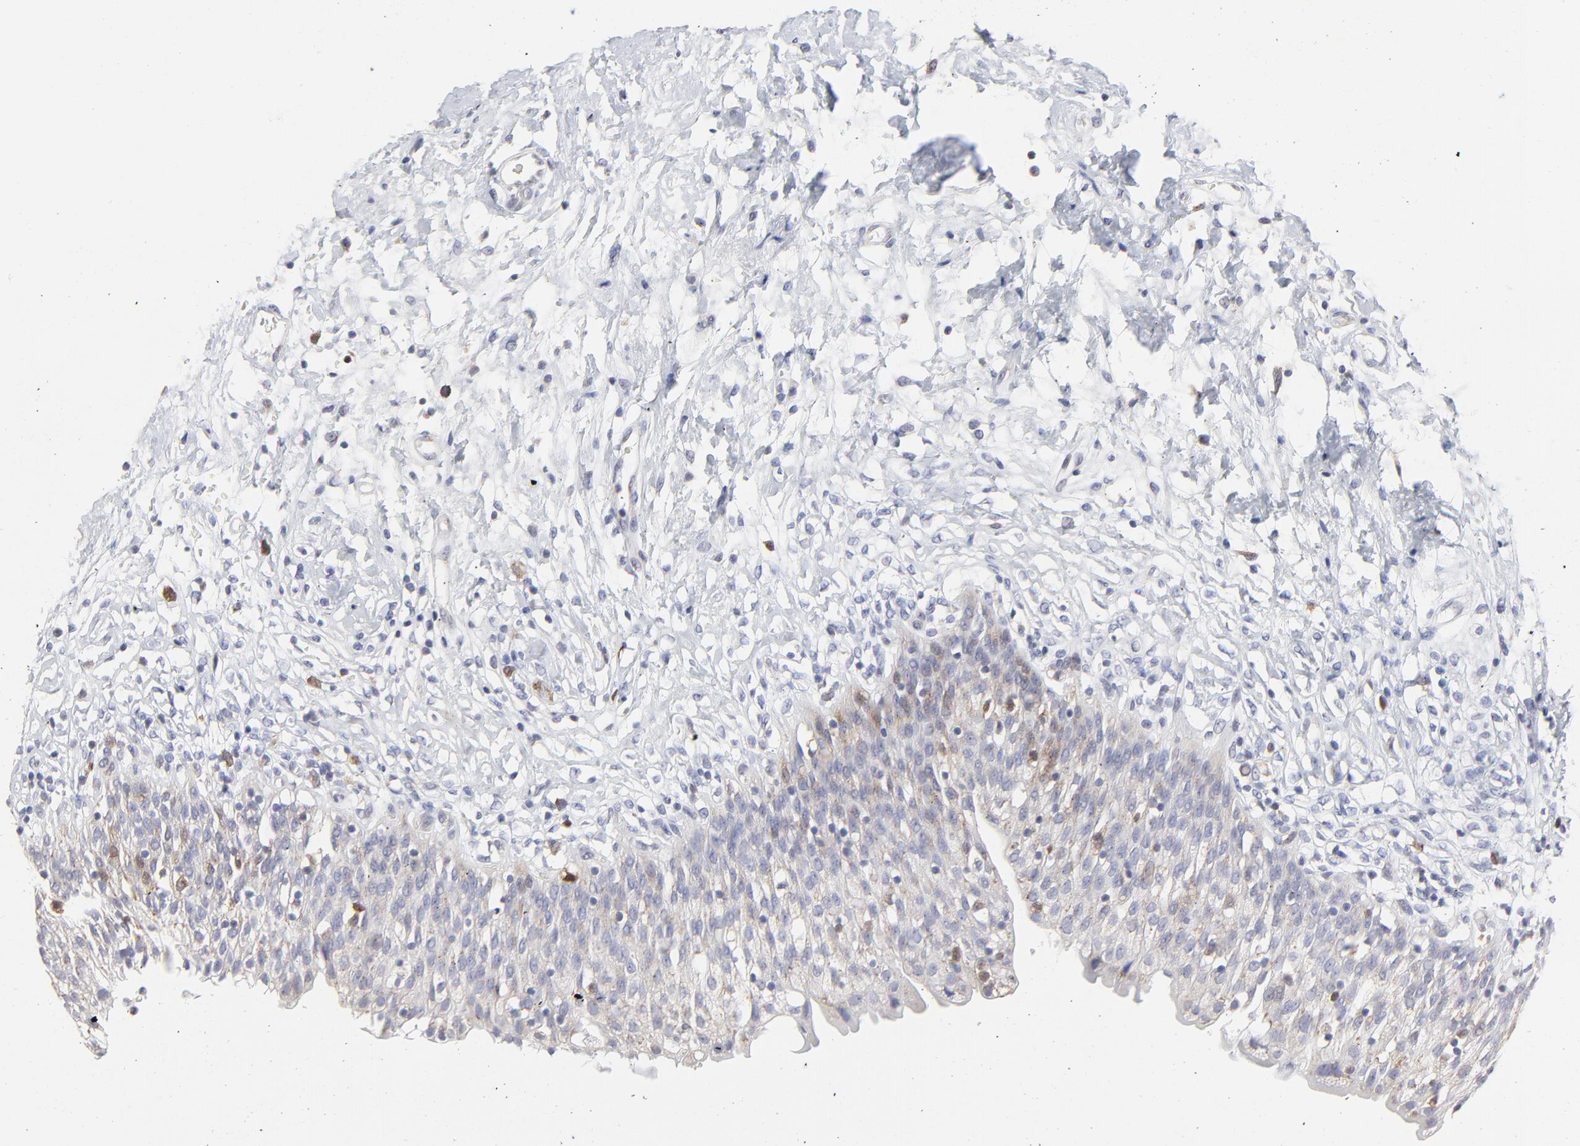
{"staining": {"intensity": "weak", "quantity": "<25%", "location": "cytoplasmic/membranous"}, "tissue": "urinary bladder", "cell_type": "Urothelial cells", "image_type": "normal", "snomed": [{"axis": "morphology", "description": "Normal tissue, NOS"}, {"axis": "topography", "description": "Urinary bladder"}], "caption": "DAB immunohistochemical staining of benign urinary bladder reveals no significant staining in urothelial cells.", "gene": "NCAPH", "patient": {"sex": "female", "age": 80}}